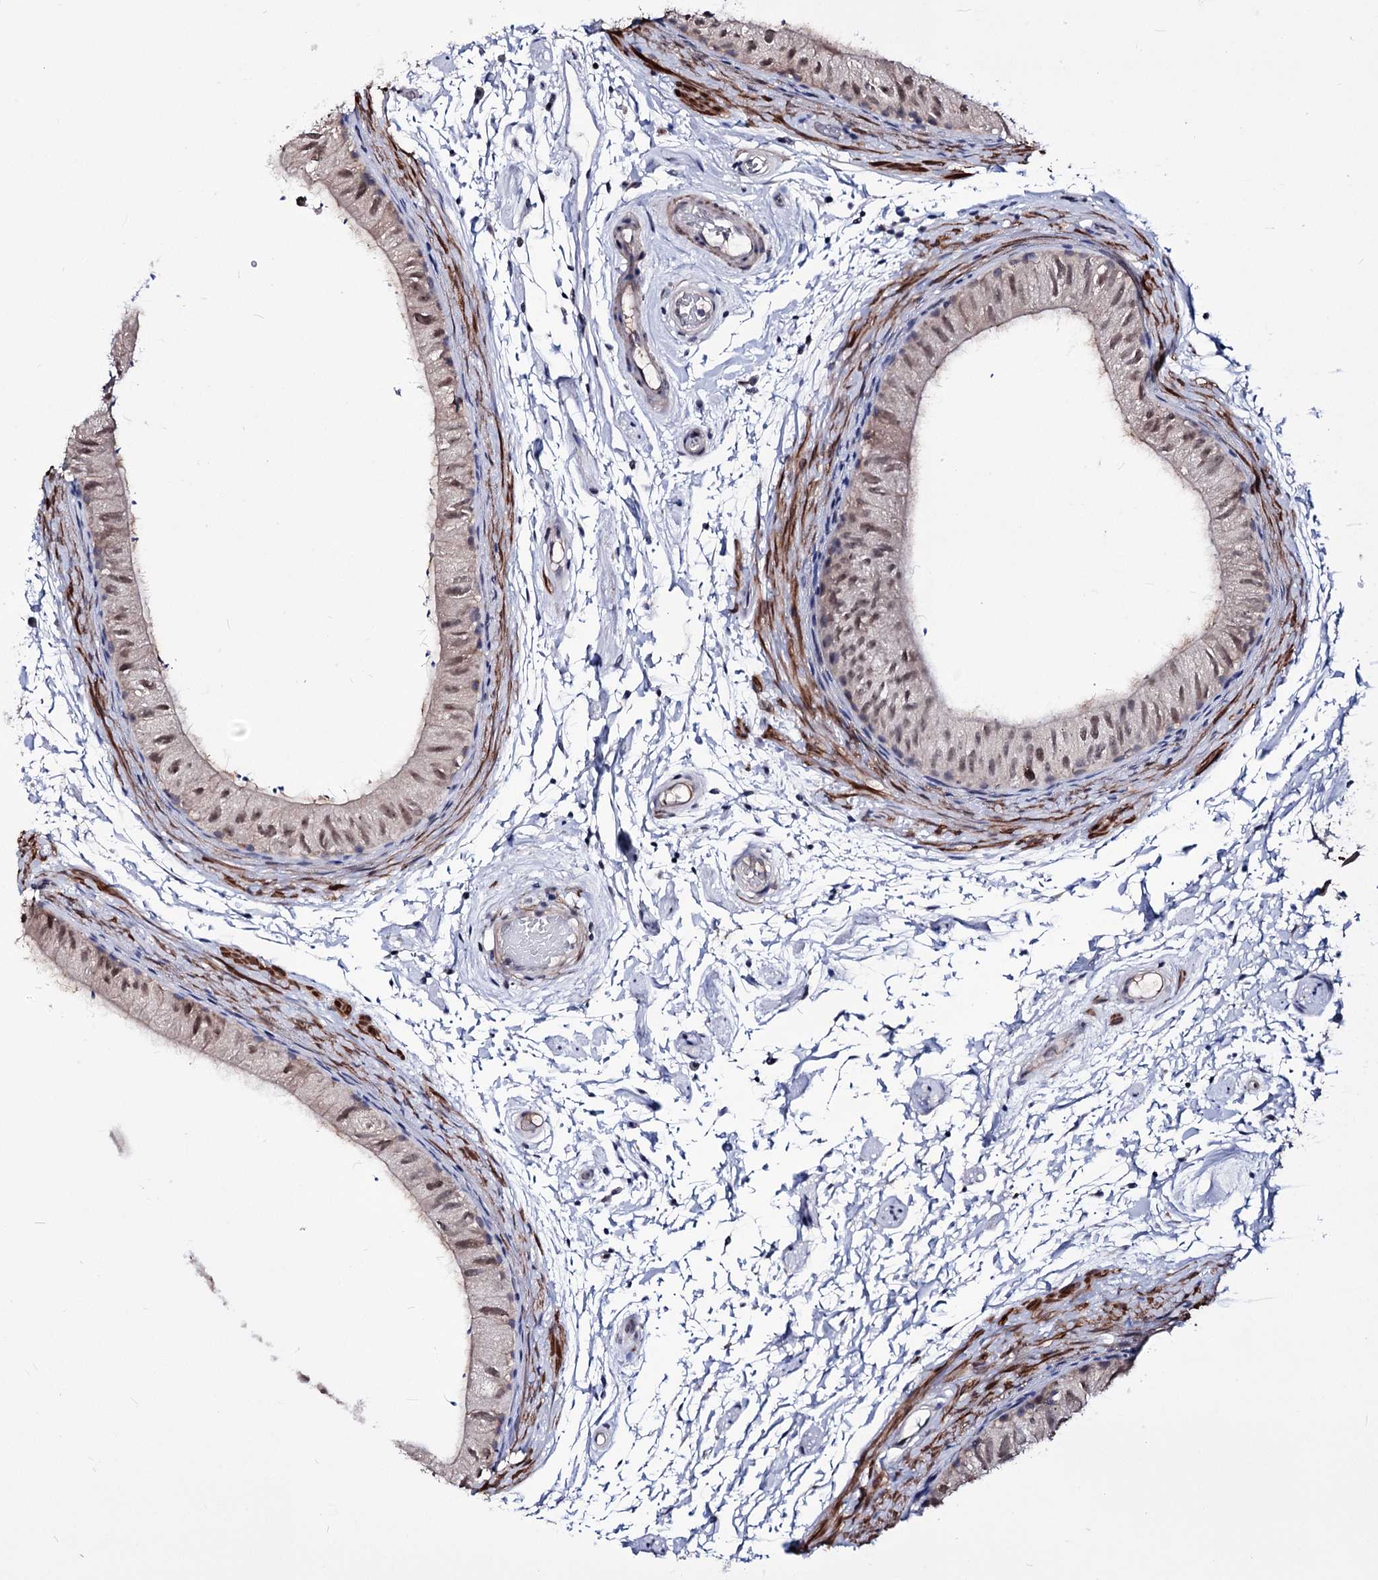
{"staining": {"intensity": "moderate", "quantity": "<25%", "location": "nuclear"}, "tissue": "epididymis", "cell_type": "Glandular cells", "image_type": "normal", "snomed": [{"axis": "morphology", "description": "Normal tissue, NOS"}, {"axis": "topography", "description": "Epididymis"}], "caption": "This is an image of immunohistochemistry (IHC) staining of benign epididymis, which shows moderate expression in the nuclear of glandular cells.", "gene": "PPRC1", "patient": {"sex": "male", "age": 50}}